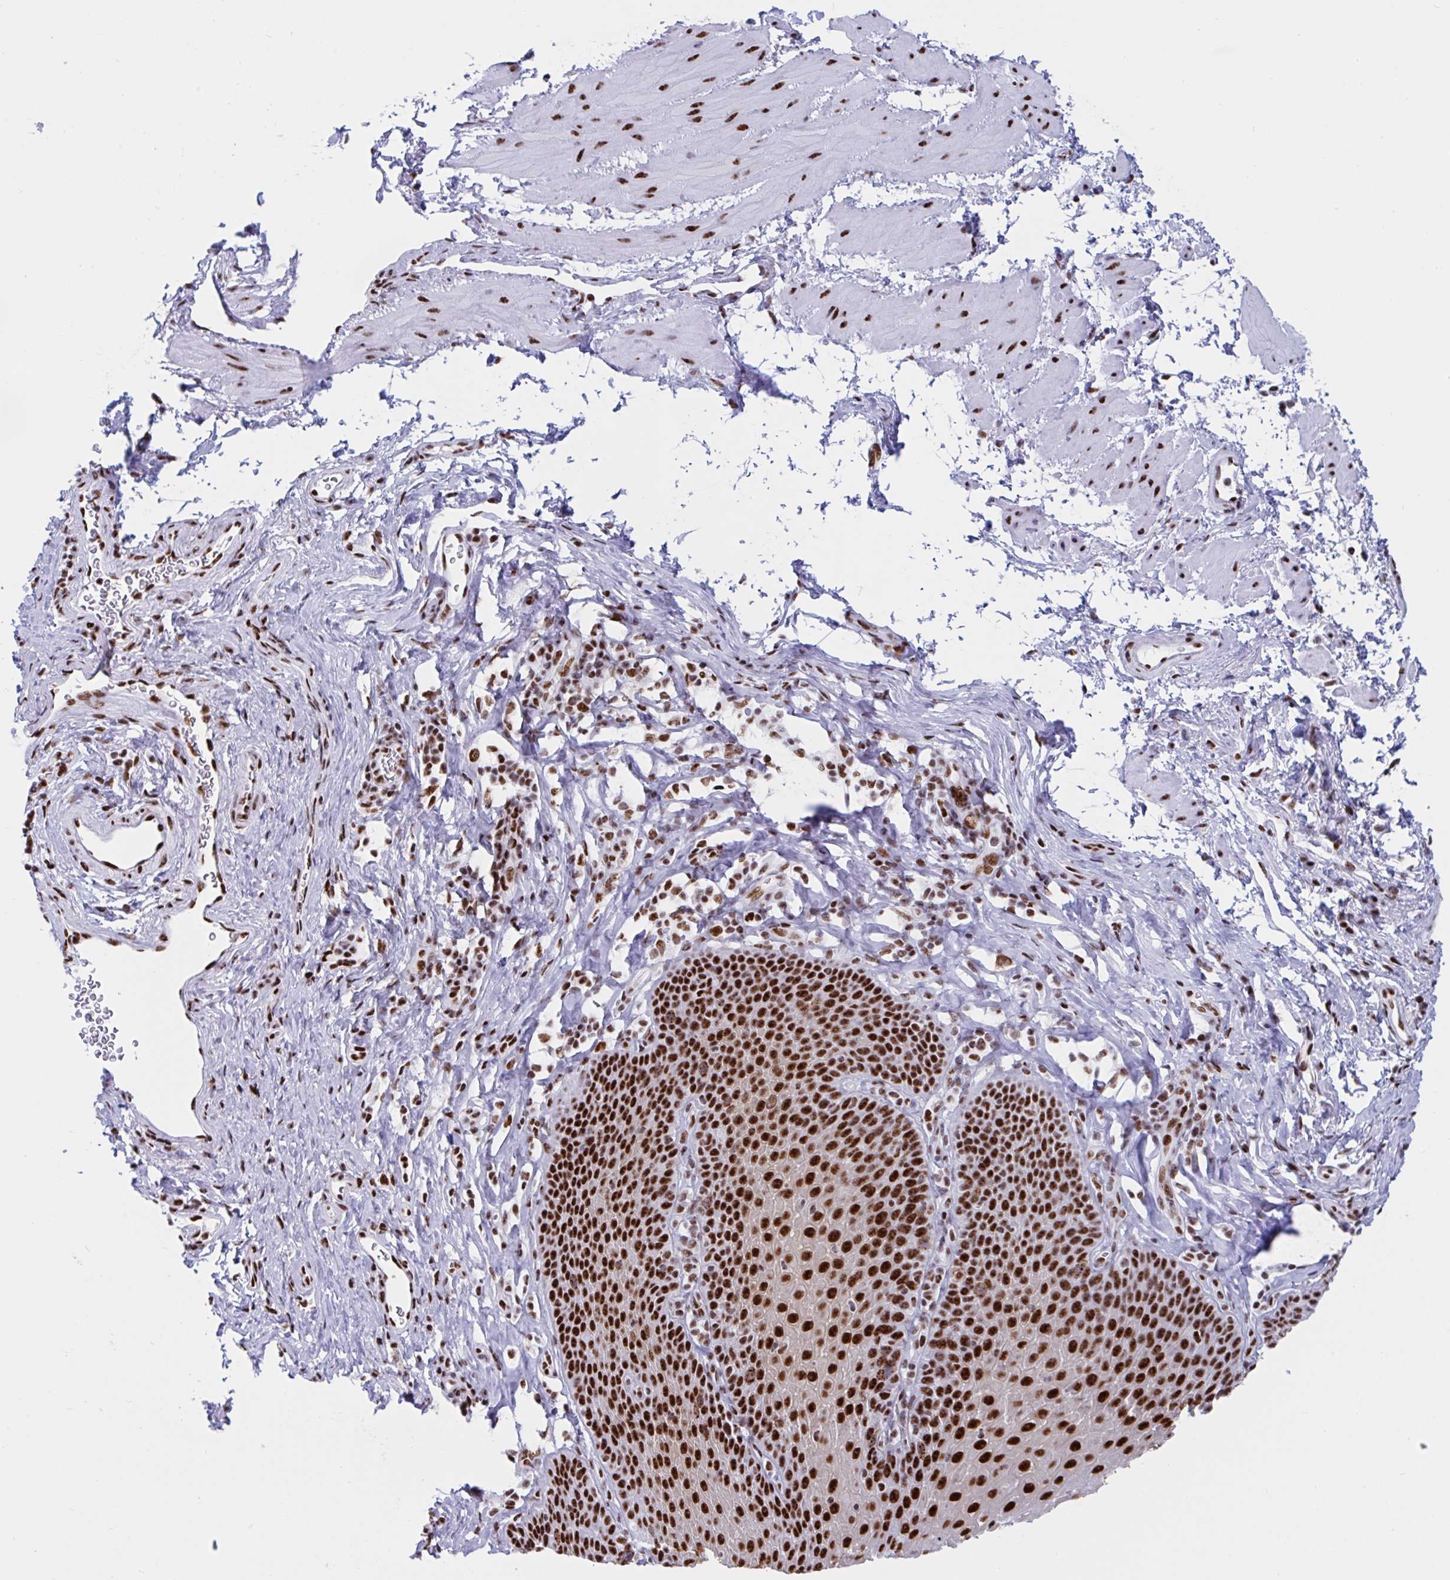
{"staining": {"intensity": "strong", "quantity": ">75%", "location": "nuclear"}, "tissue": "esophagus", "cell_type": "Squamous epithelial cells", "image_type": "normal", "snomed": [{"axis": "morphology", "description": "Normal tissue, NOS"}, {"axis": "topography", "description": "Esophagus"}], "caption": "A high-resolution photomicrograph shows immunohistochemistry (IHC) staining of benign esophagus, which exhibits strong nuclear positivity in approximately >75% of squamous epithelial cells.", "gene": "IKZF2", "patient": {"sex": "female", "age": 61}}